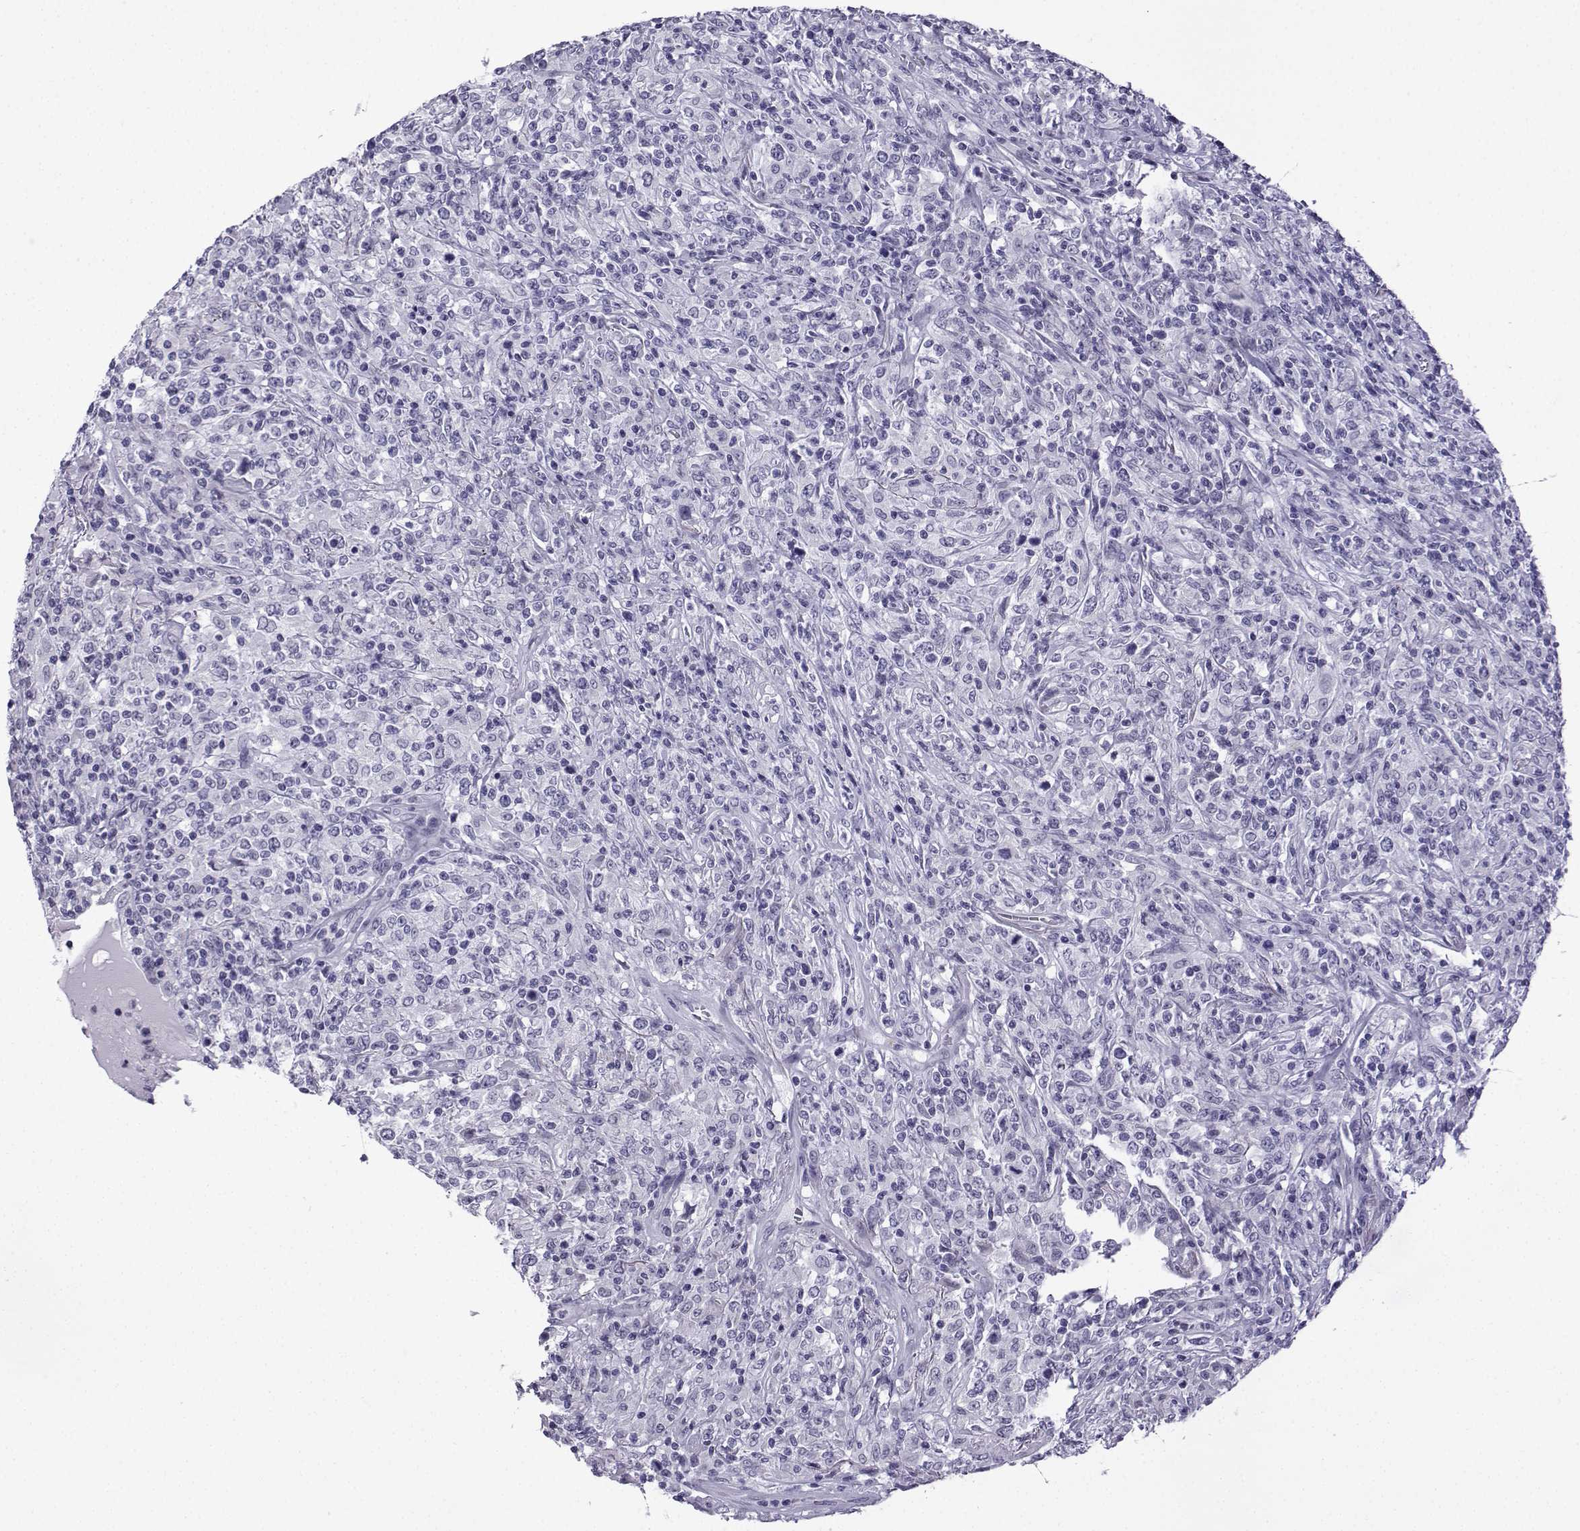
{"staining": {"intensity": "negative", "quantity": "none", "location": "none"}, "tissue": "lymphoma", "cell_type": "Tumor cells", "image_type": "cancer", "snomed": [{"axis": "morphology", "description": "Malignant lymphoma, non-Hodgkin's type, High grade"}, {"axis": "topography", "description": "Lung"}], "caption": "Immunohistochemistry of human malignant lymphoma, non-Hodgkin's type (high-grade) reveals no positivity in tumor cells.", "gene": "MRGBP", "patient": {"sex": "male", "age": 79}}